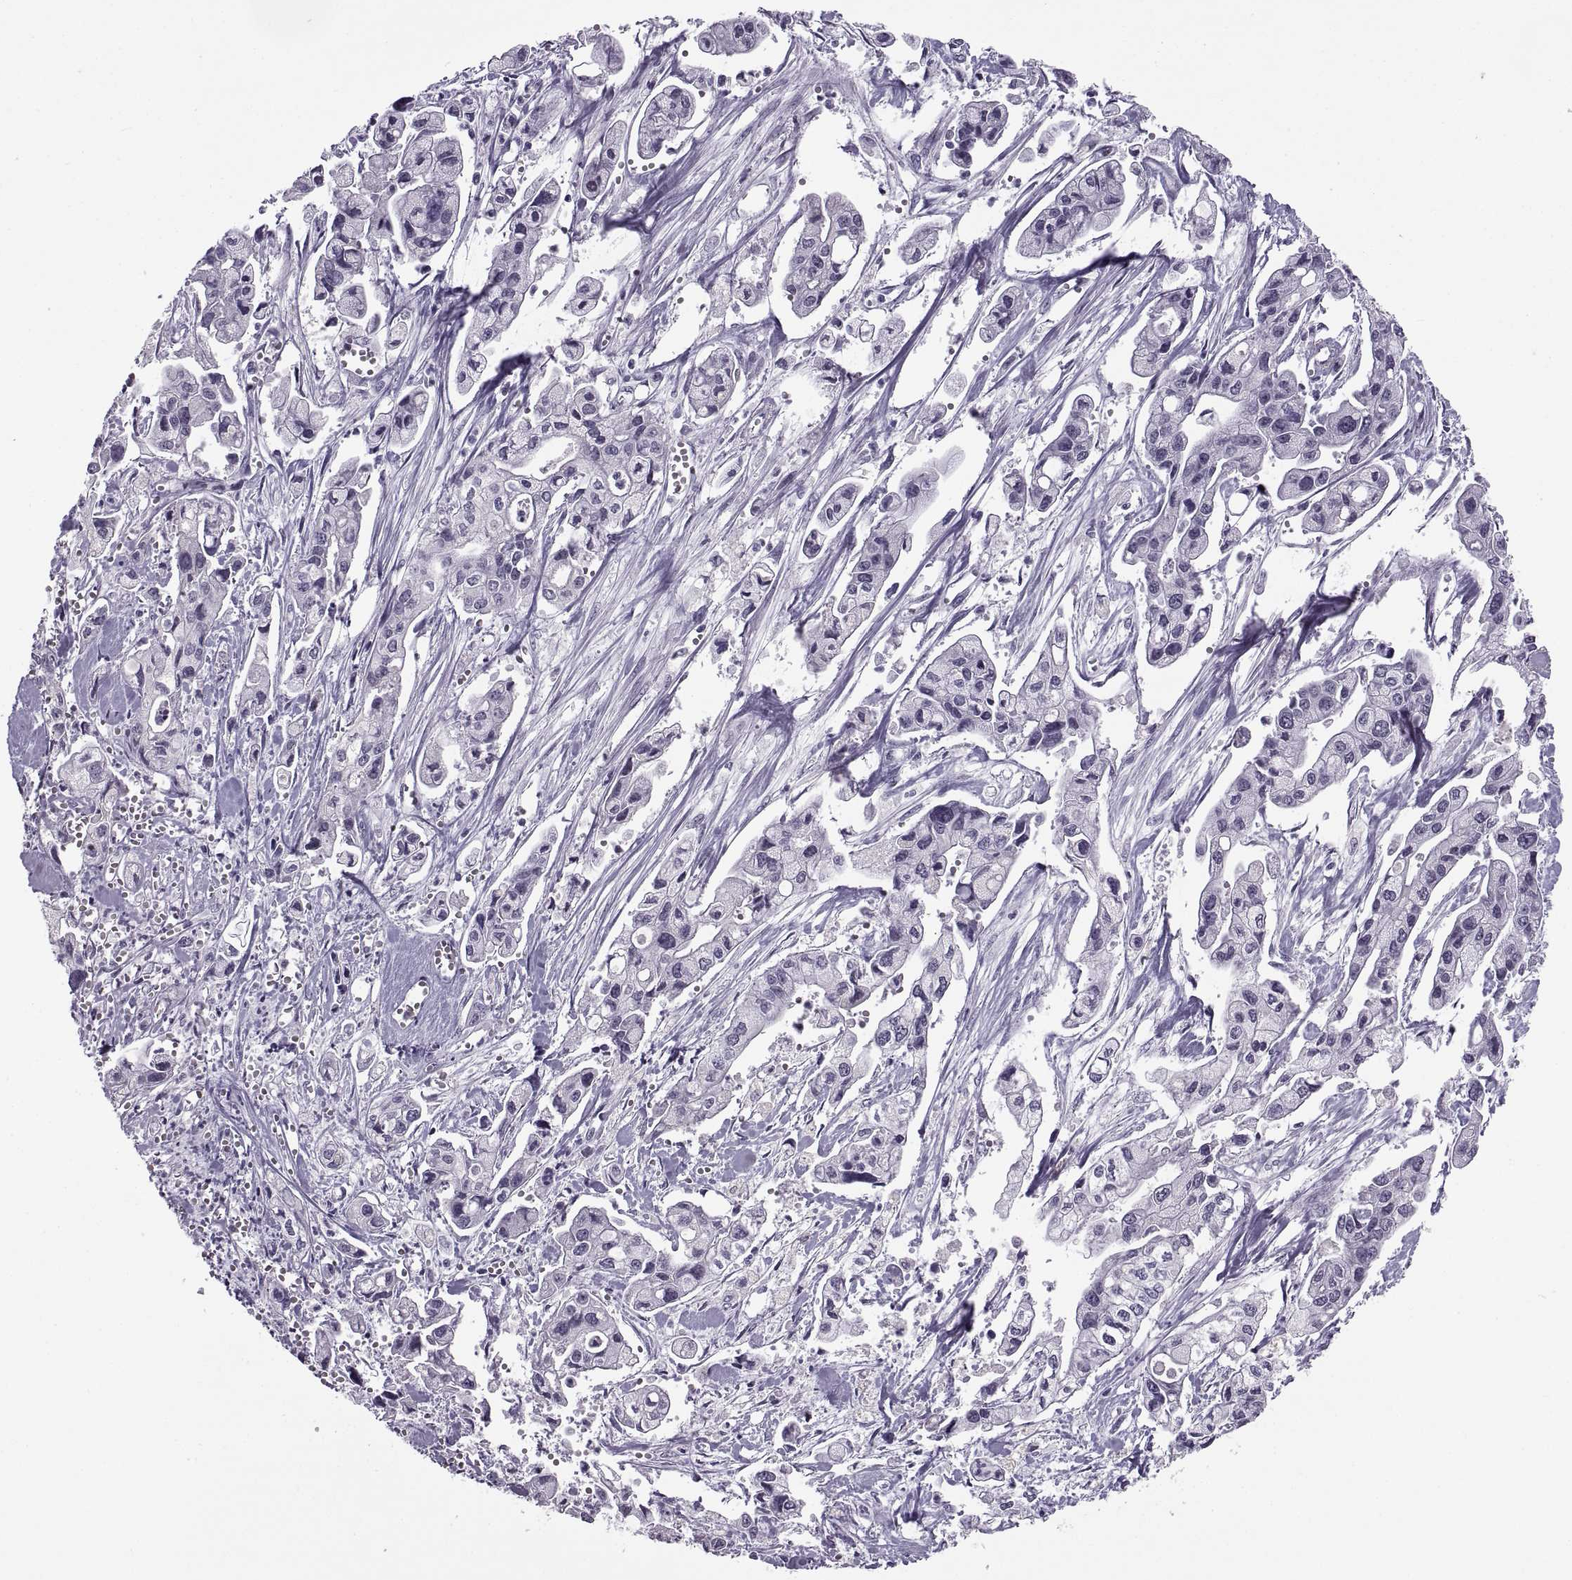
{"staining": {"intensity": "negative", "quantity": "none", "location": "none"}, "tissue": "pancreatic cancer", "cell_type": "Tumor cells", "image_type": "cancer", "snomed": [{"axis": "morphology", "description": "Adenocarcinoma, NOS"}, {"axis": "topography", "description": "Pancreas"}], "caption": "There is no significant staining in tumor cells of pancreatic cancer (adenocarcinoma).", "gene": "TBC1D3G", "patient": {"sex": "male", "age": 70}}